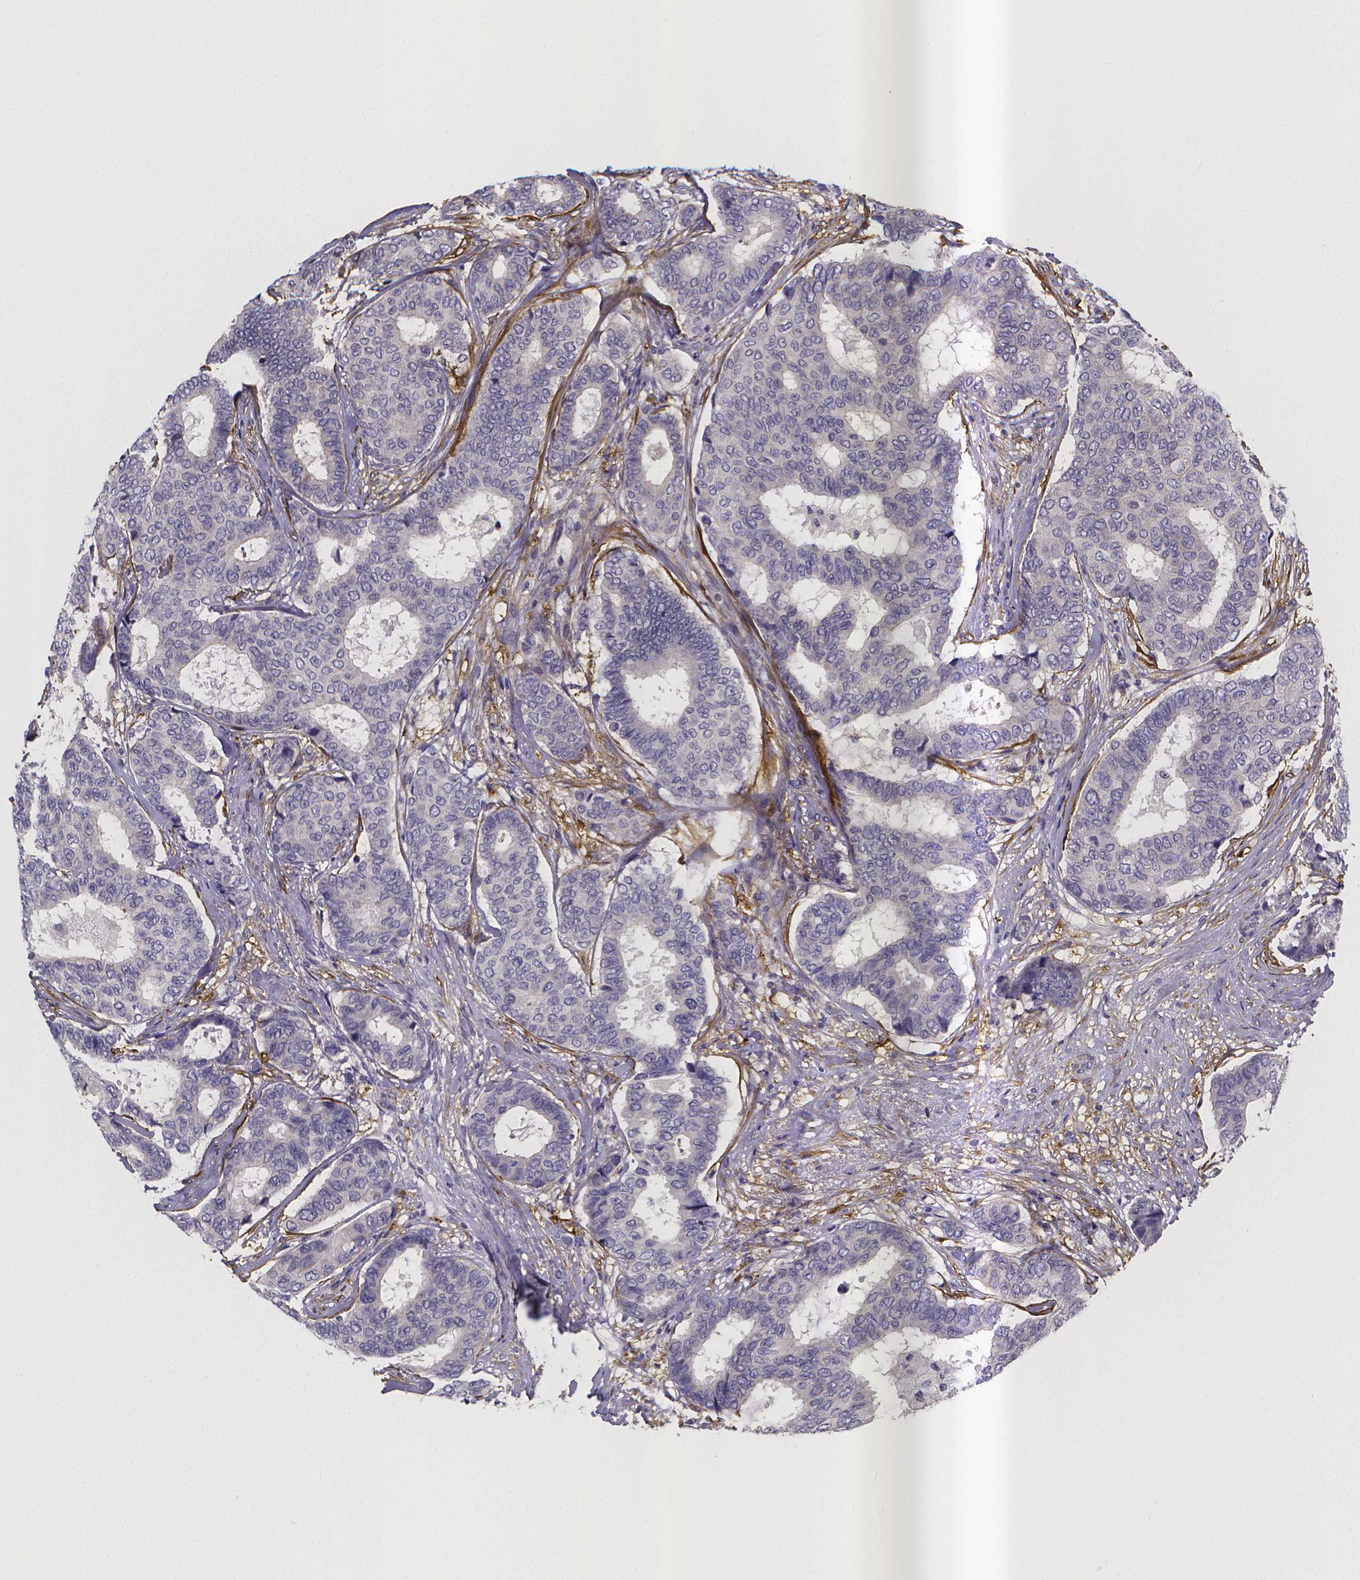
{"staining": {"intensity": "negative", "quantity": "none", "location": "none"}, "tissue": "breast cancer", "cell_type": "Tumor cells", "image_type": "cancer", "snomed": [{"axis": "morphology", "description": "Duct carcinoma"}, {"axis": "topography", "description": "Breast"}], "caption": "DAB immunohistochemical staining of human breast intraductal carcinoma displays no significant expression in tumor cells. (Brightfield microscopy of DAB immunohistochemistry at high magnification).", "gene": "RERG", "patient": {"sex": "female", "age": 75}}